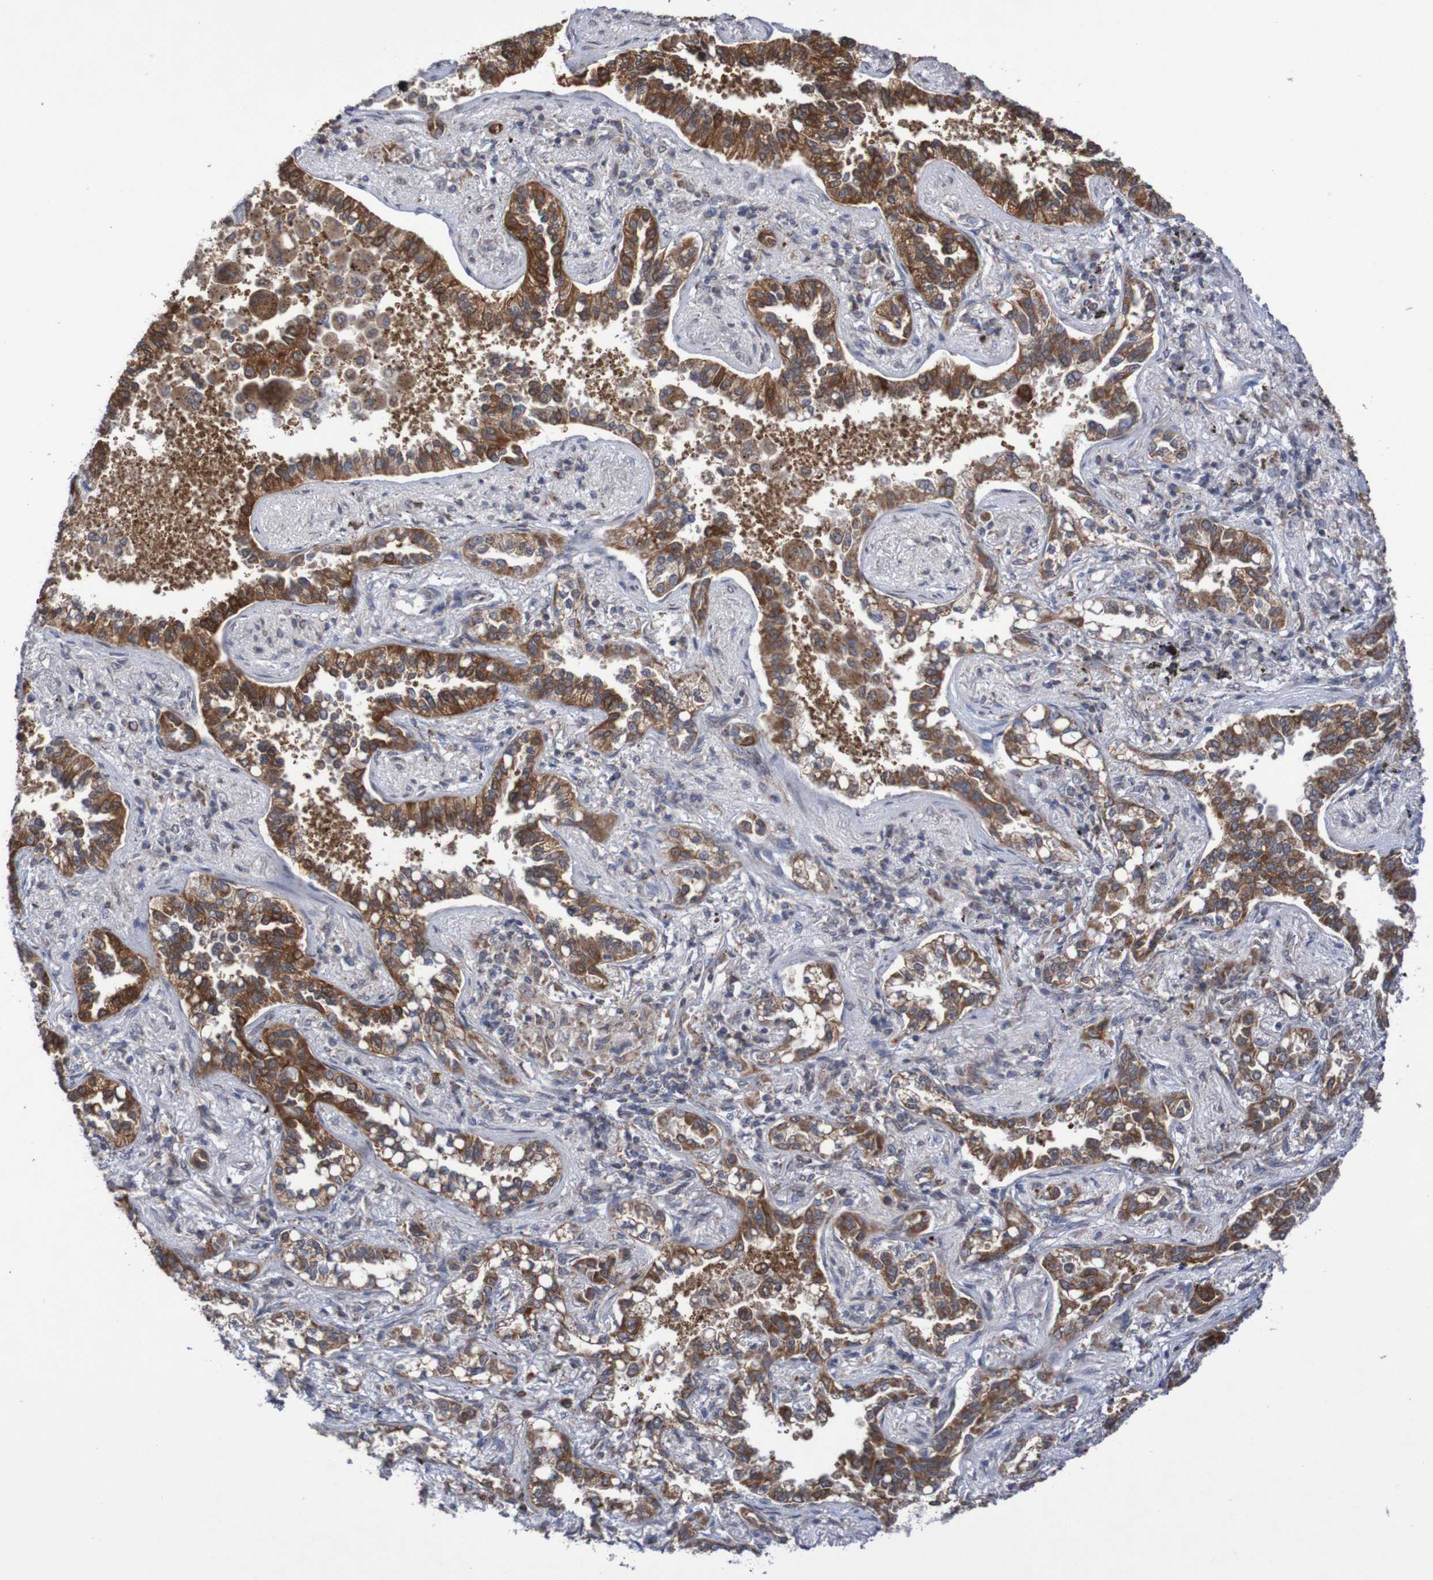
{"staining": {"intensity": "strong", "quantity": ">75%", "location": "cytoplasmic/membranous"}, "tissue": "lung cancer", "cell_type": "Tumor cells", "image_type": "cancer", "snomed": [{"axis": "morphology", "description": "Normal tissue, NOS"}, {"axis": "morphology", "description": "Adenocarcinoma, NOS"}, {"axis": "topography", "description": "Lung"}], "caption": "Human adenocarcinoma (lung) stained with a protein marker demonstrates strong staining in tumor cells.", "gene": "DVL1", "patient": {"sex": "male", "age": 59}}